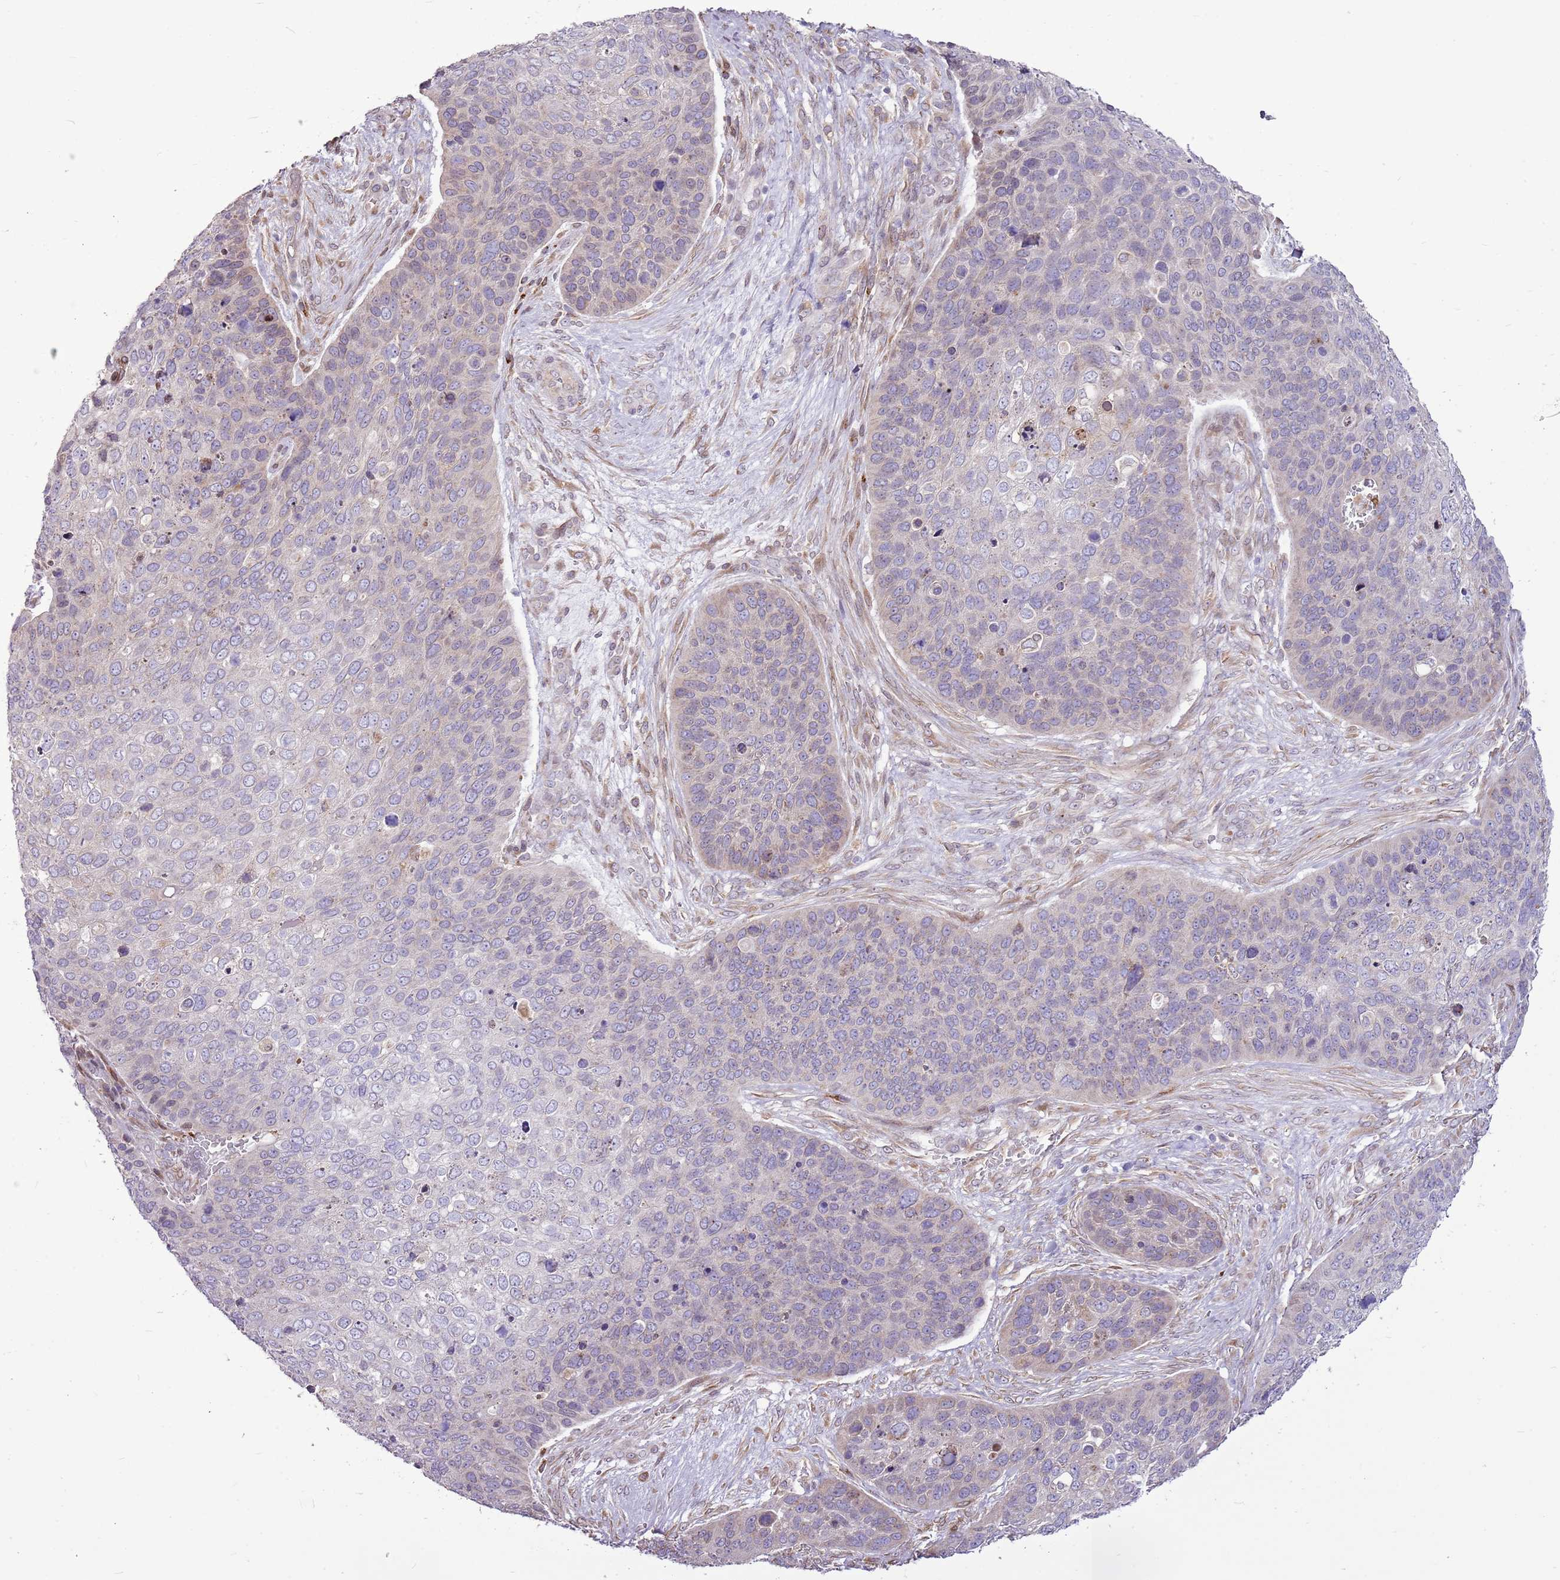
{"staining": {"intensity": "moderate", "quantity": "<25%", "location": "cytoplasmic/membranous"}, "tissue": "skin cancer", "cell_type": "Tumor cells", "image_type": "cancer", "snomed": [{"axis": "morphology", "description": "Basal cell carcinoma"}, {"axis": "topography", "description": "Skin"}], "caption": "Skin cancer (basal cell carcinoma) tissue shows moderate cytoplasmic/membranous staining in about <25% of tumor cells", "gene": "TMED10", "patient": {"sex": "female", "age": 74}}